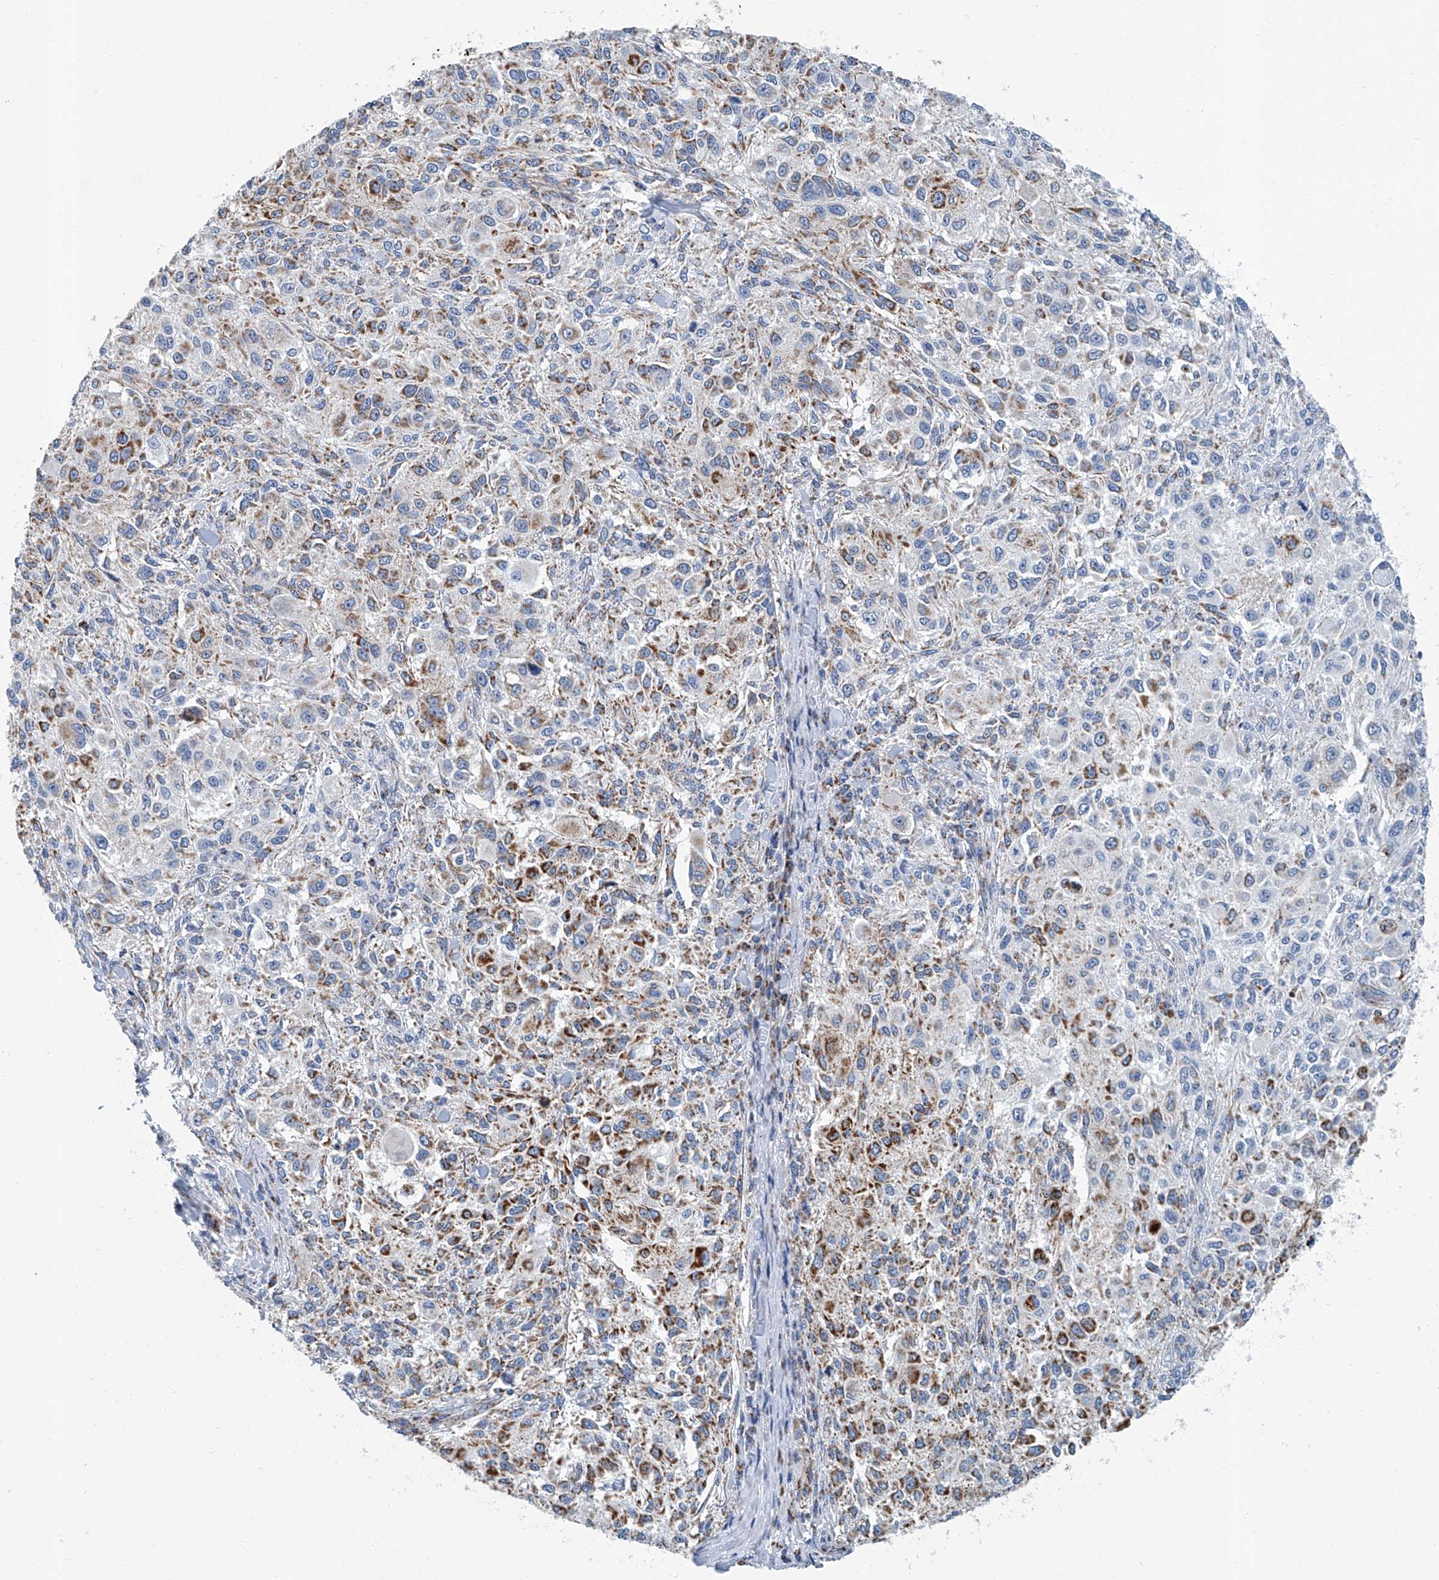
{"staining": {"intensity": "moderate", "quantity": "<25%", "location": "cytoplasmic/membranous"}, "tissue": "melanoma", "cell_type": "Tumor cells", "image_type": "cancer", "snomed": [{"axis": "morphology", "description": "Necrosis, NOS"}, {"axis": "morphology", "description": "Malignant melanoma, NOS"}, {"axis": "topography", "description": "Skin"}], "caption": "Human malignant melanoma stained for a protein (brown) reveals moderate cytoplasmic/membranous positive positivity in approximately <25% of tumor cells.", "gene": "MT-ND1", "patient": {"sex": "female", "age": 87}}